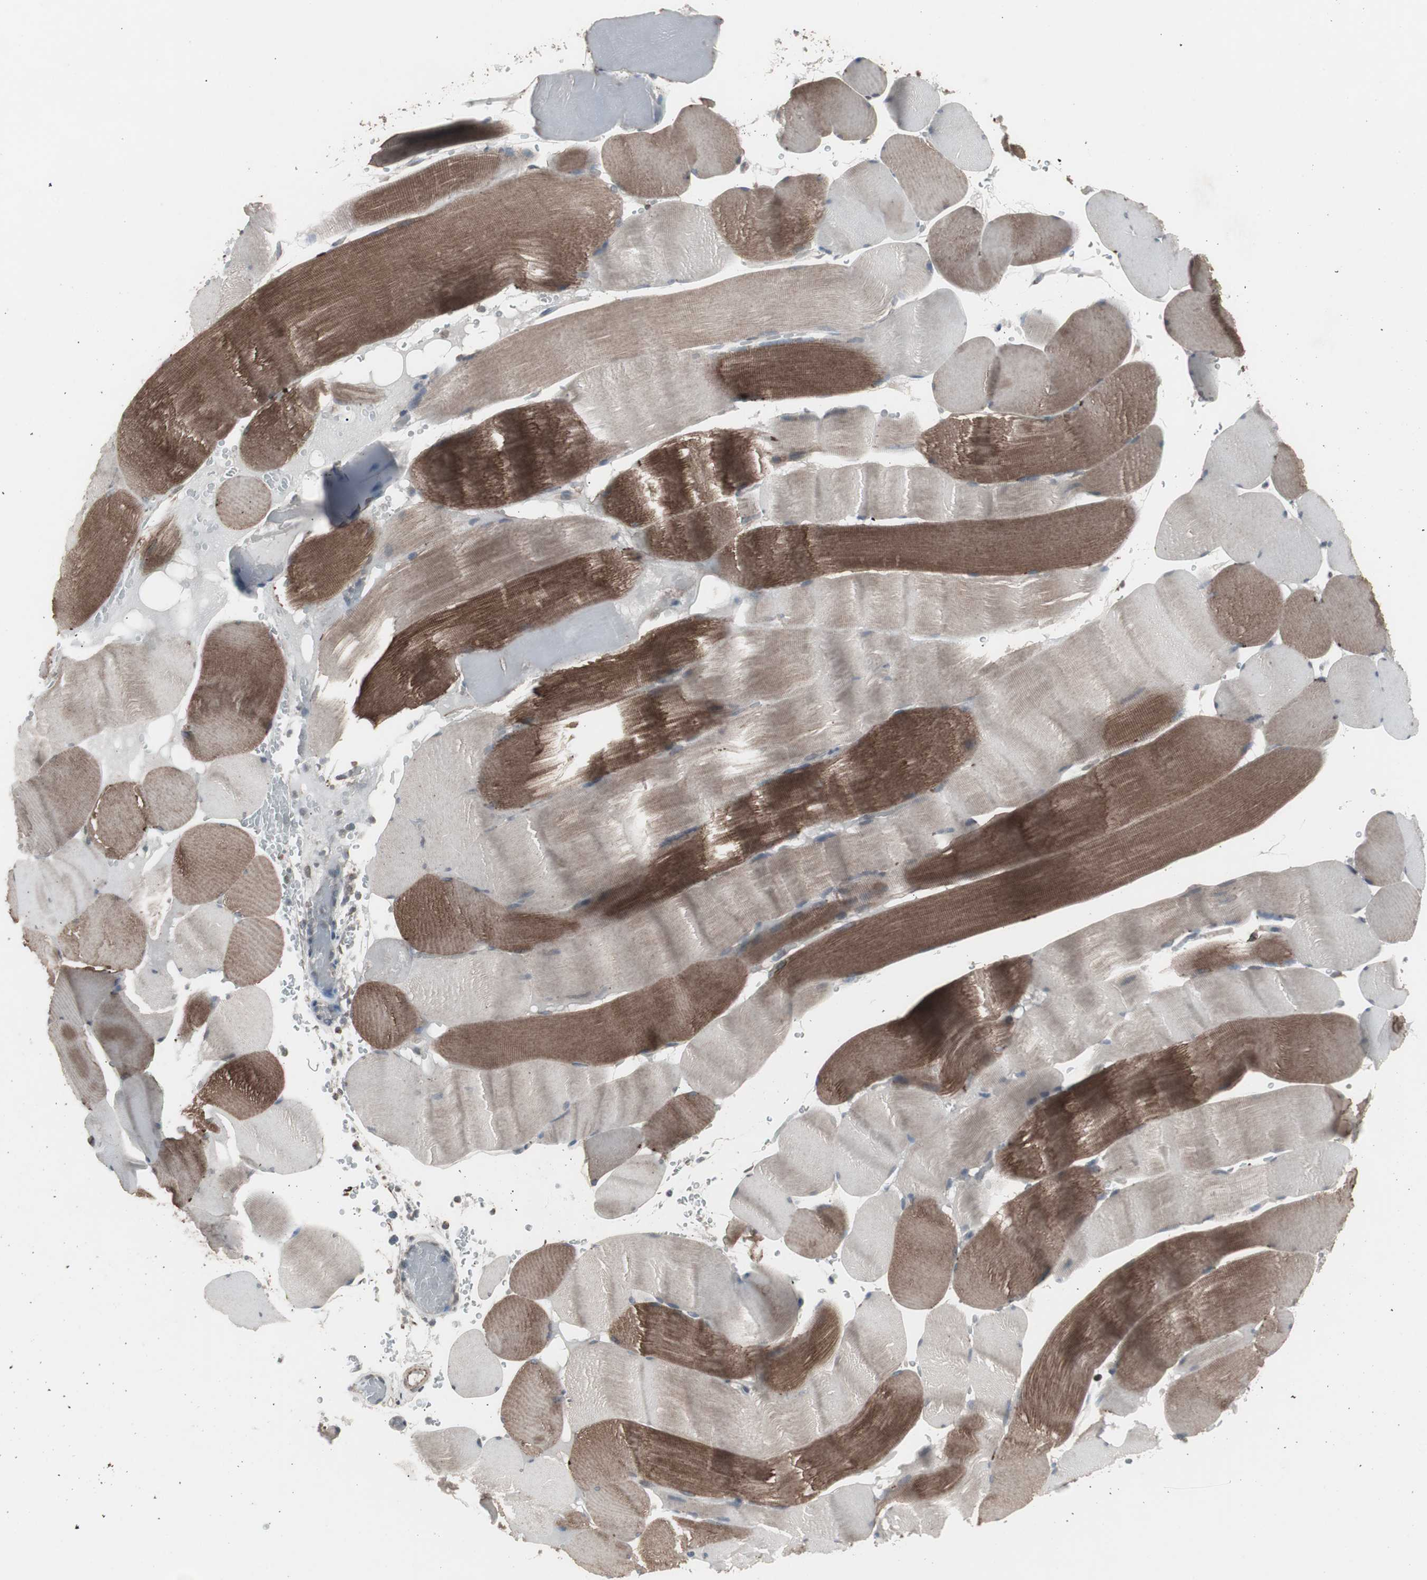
{"staining": {"intensity": "moderate", "quantity": "25%-75%", "location": "cytoplasmic/membranous"}, "tissue": "skeletal muscle", "cell_type": "Myocytes", "image_type": "normal", "snomed": [{"axis": "morphology", "description": "Normal tissue, NOS"}, {"axis": "topography", "description": "Skeletal muscle"}], "caption": "Brown immunohistochemical staining in benign skeletal muscle exhibits moderate cytoplasmic/membranous staining in approximately 25%-75% of myocytes.", "gene": "SSTR2", "patient": {"sex": "male", "age": 62}}